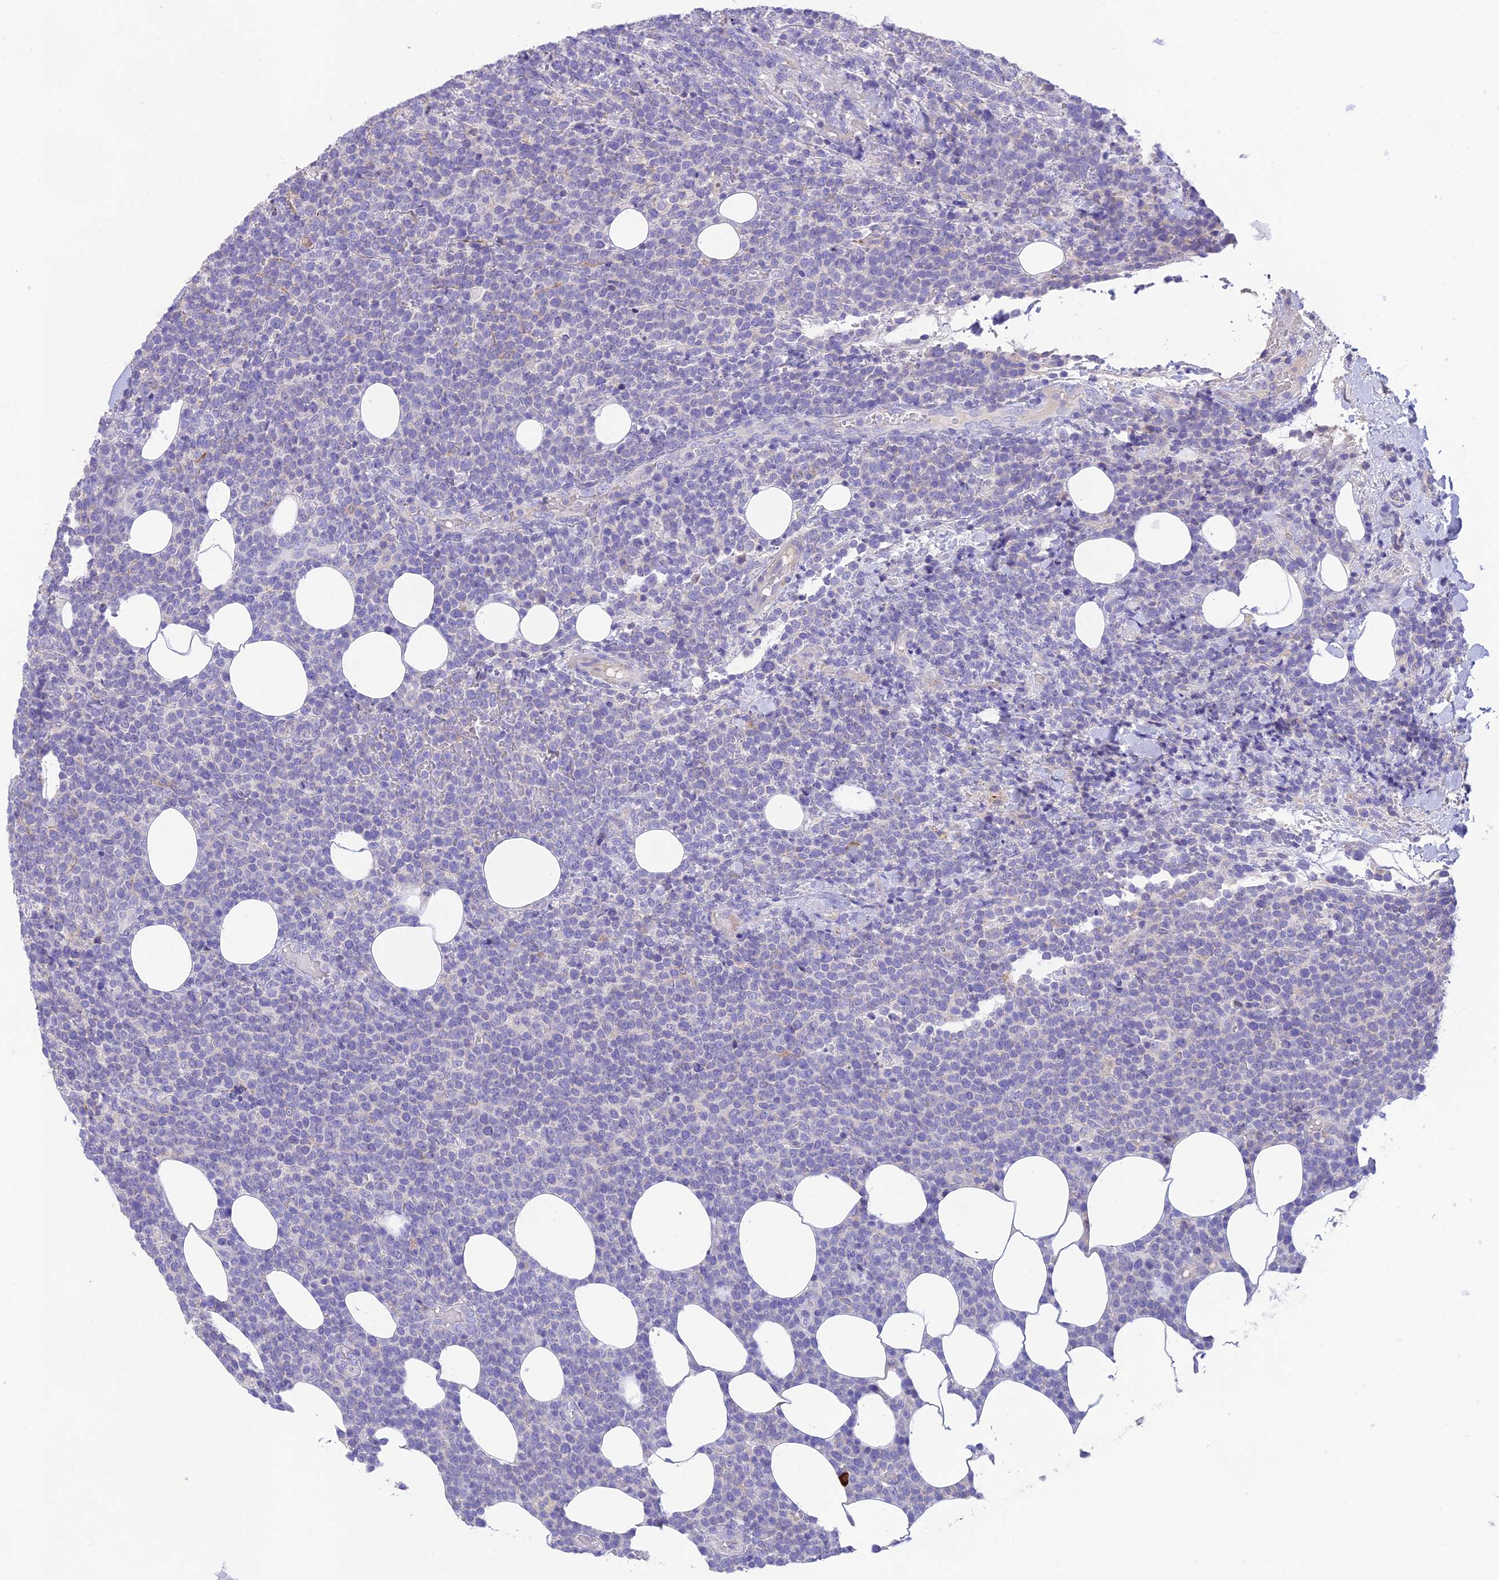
{"staining": {"intensity": "negative", "quantity": "none", "location": "none"}, "tissue": "lymphoma", "cell_type": "Tumor cells", "image_type": "cancer", "snomed": [{"axis": "morphology", "description": "Malignant lymphoma, non-Hodgkin's type, High grade"}, {"axis": "topography", "description": "Lymph node"}], "caption": "Immunohistochemistry of human high-grade malignant lymphoma, non-Hodgkin's type reveals no staining in tumor cells.", "gene": "HSD17B2", "patient": {"sex": "male", "age": 61}}